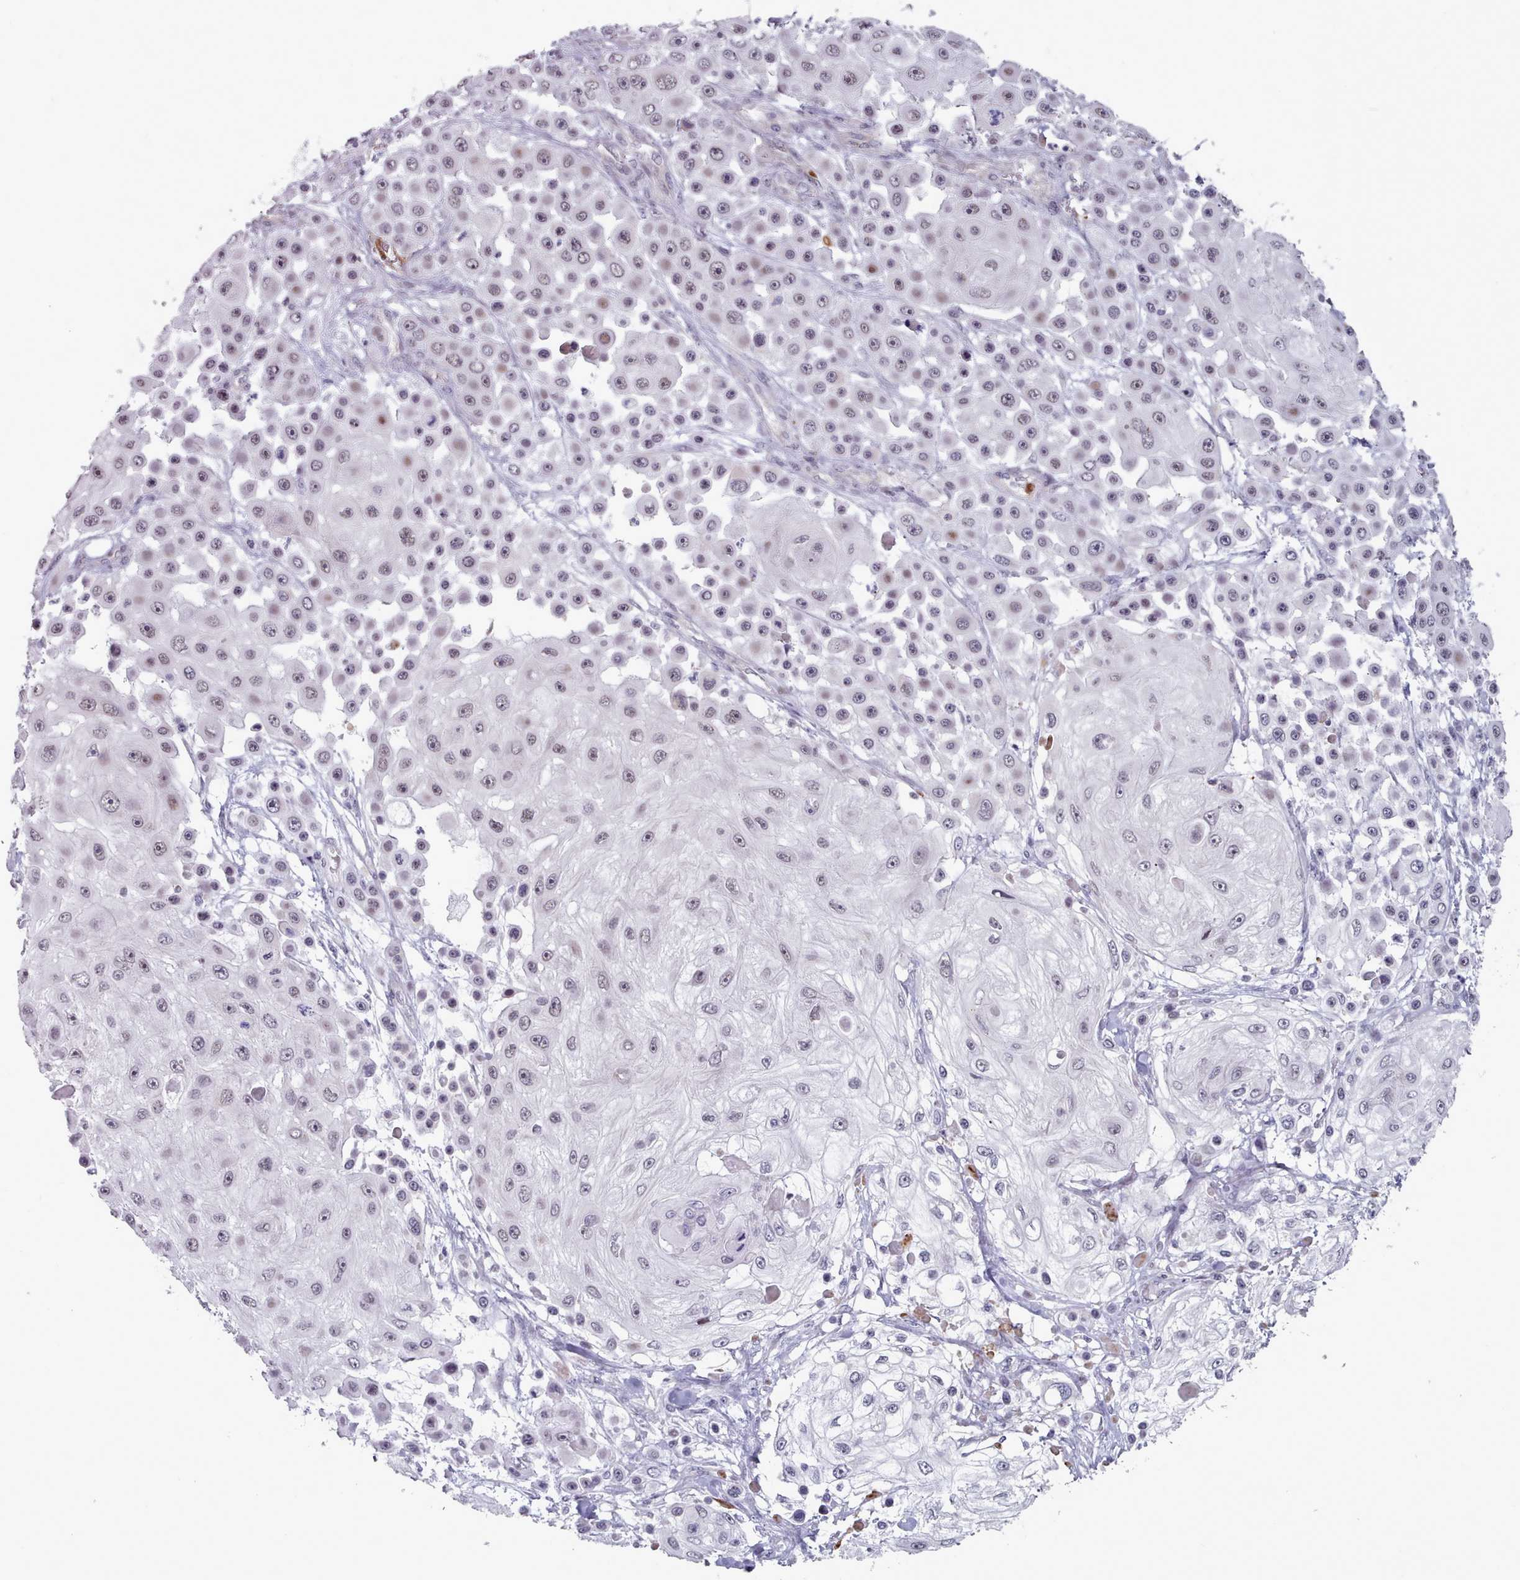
{"staining": {"intensity": "weak", "quantity": "25%-75%", "location": "nuclear"}, "tissue": "skin cancer", "cell_type": "Tumor cells", "image_type": "cancer", "snomed": [{"axis": "morphology", "description": "Squamous cell carcinoma, NOS"}, {"axis": "topography", "description": "Skin"}], "caption": "Weak nuclear staining is seen in approximately 25%-75% of tumor cells in skin cancer (squamous cell carcinoma).", "gene": "TRARG1", "patient": {"sex": "male", "age": 67}}